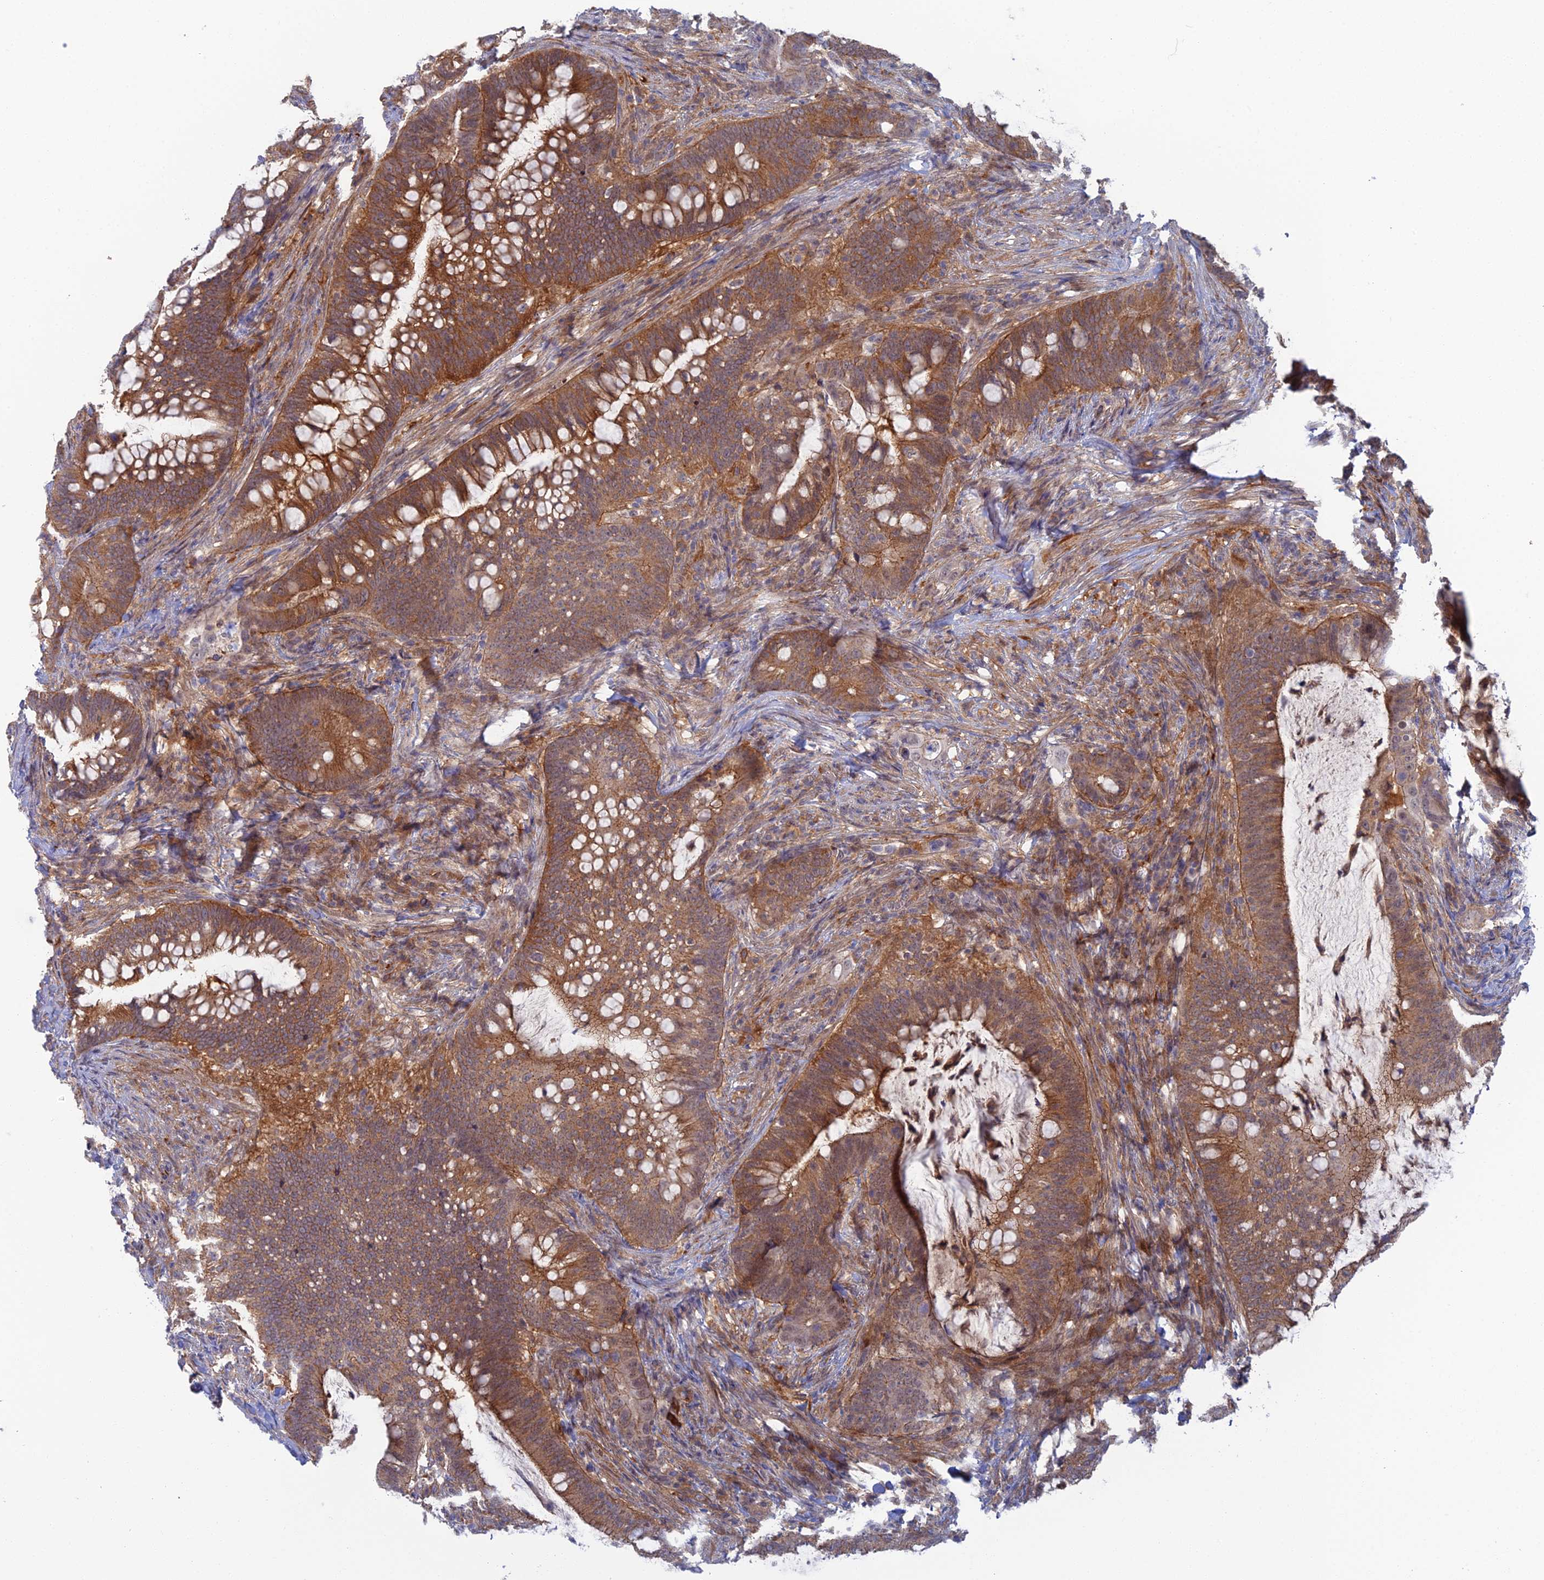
{"staining": {"intensity": "moderate", "quantity": ">75%", "location": "cytoplasmic/membranous"}, "tissue": "colorectal cancer", "cell_type": "Tumor cells", "image_type": "cancer", "snomed": [{"axis": "morphology", "description": "Adenocarcinoma, NOS"}, {"axis": "topography", "description": "Colon"}], "caption": "Colorectal adenocarcinoma stained with DAB immunohistochemistry (IHC) displays medium levels of moderate cytoplasmic/membranous expression in about >75% of tumor cells. The protein of interest is shown in brown color, while the nuclei are stained blue.", "gene": "ABHD1", "patient": {"sex": "female", "age": 66}}